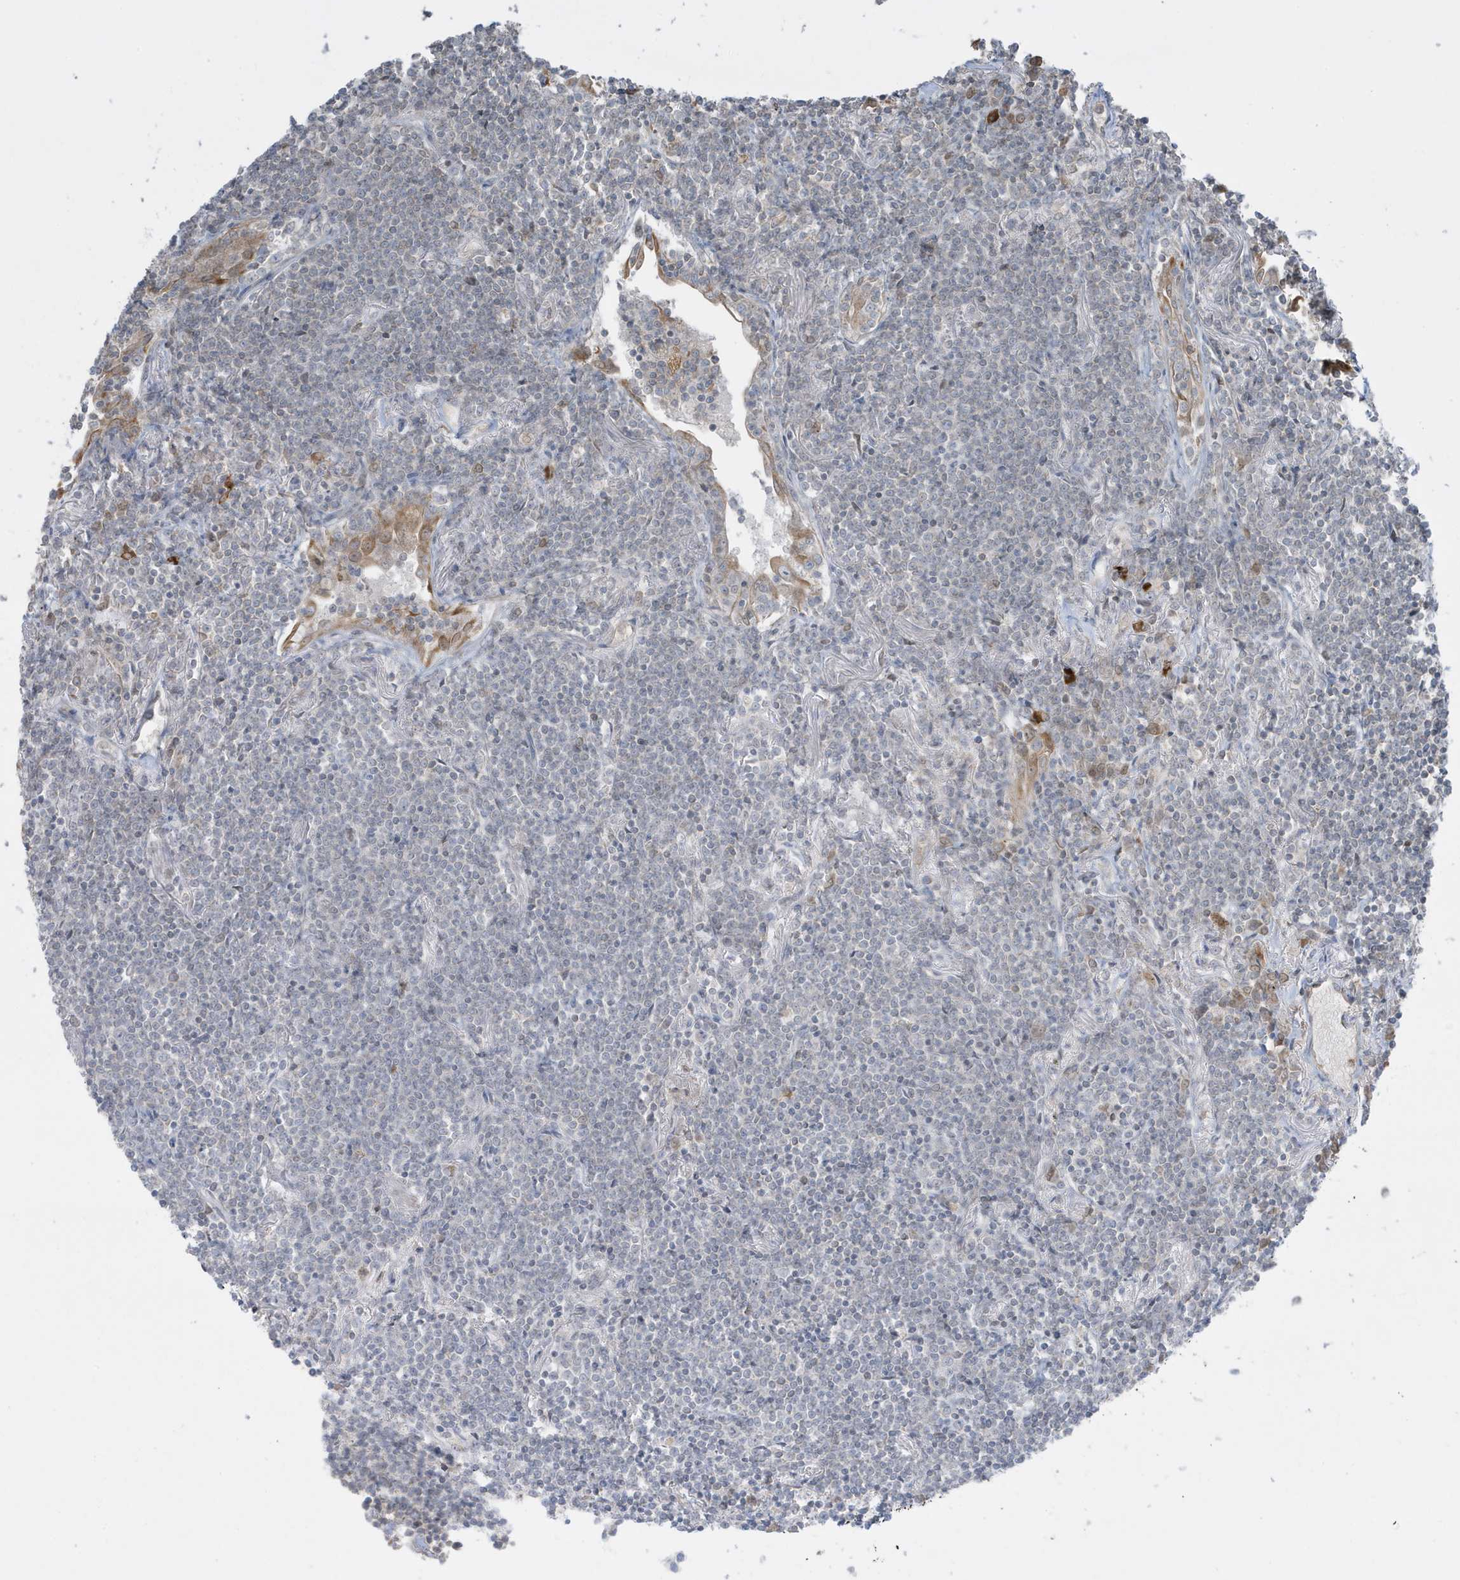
{"staining": {"intensity": "negative", "quantity": "none", "location": "none"}, "tissue": "lymphoma", "cell_type": "Tumor cells", "image_type": "cancer", "snomed": [{"axis": "morphology", "description": "Malignant lymphoma, non-Hodgkin's type, Low grade"}, {"axis": "topography", "description": "Lung"}], "caption": "This is an IHC image of malignant lymphoma, non-Hodgkin's type (low-grade). There is no expression in tumor cells.", "gene": "FNDC1", "patient": {"sex": "female", "age": 71}}